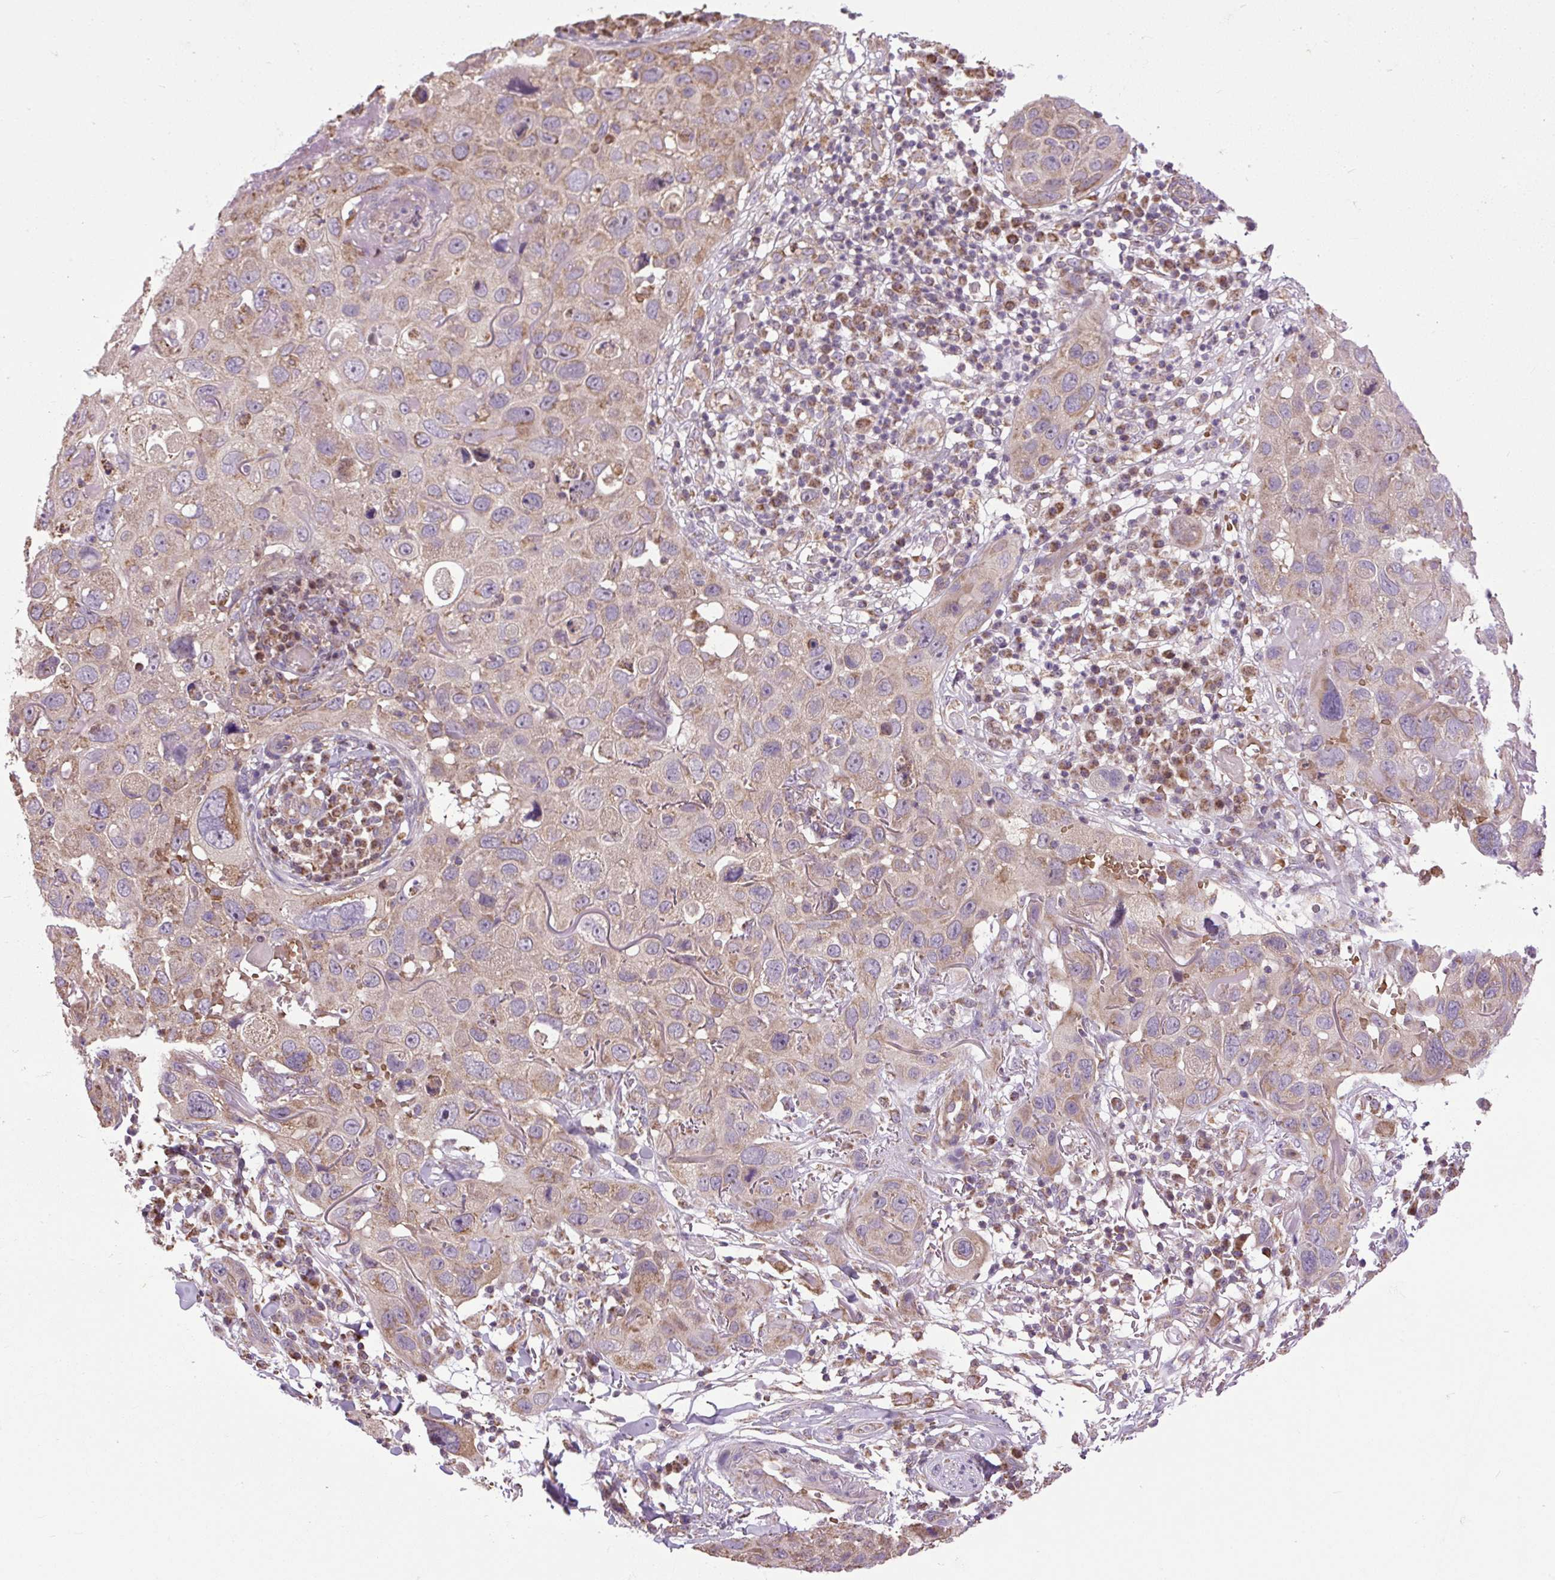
{"staining": {"intensity": "weak", "quantity": ">75%", "location": "cytoplasmic/membranous"}, "tissue": "skin cancer", "cell_type": "Tumor cells", "image_type": "cancer", "snomed": [{"axis": "morphology", "description": "Squamous cell carcinoma in situ, NOS"}, {"axis": "morphology", "description": "Squamous cell carcinoma, NOS"}, {"axis": "topography", "description": "Skin"}], "caption": "Immunohistochemical staining of human skin squamous cell carcinoma exhibits low levels of weak cytoplasmic/membranous protein staining in about >75% of tumor cells. (IHC, brightfield microscopy, high magnification).", "gene": "PLCG1", "patient": {"sex": "male", "age": 93}}